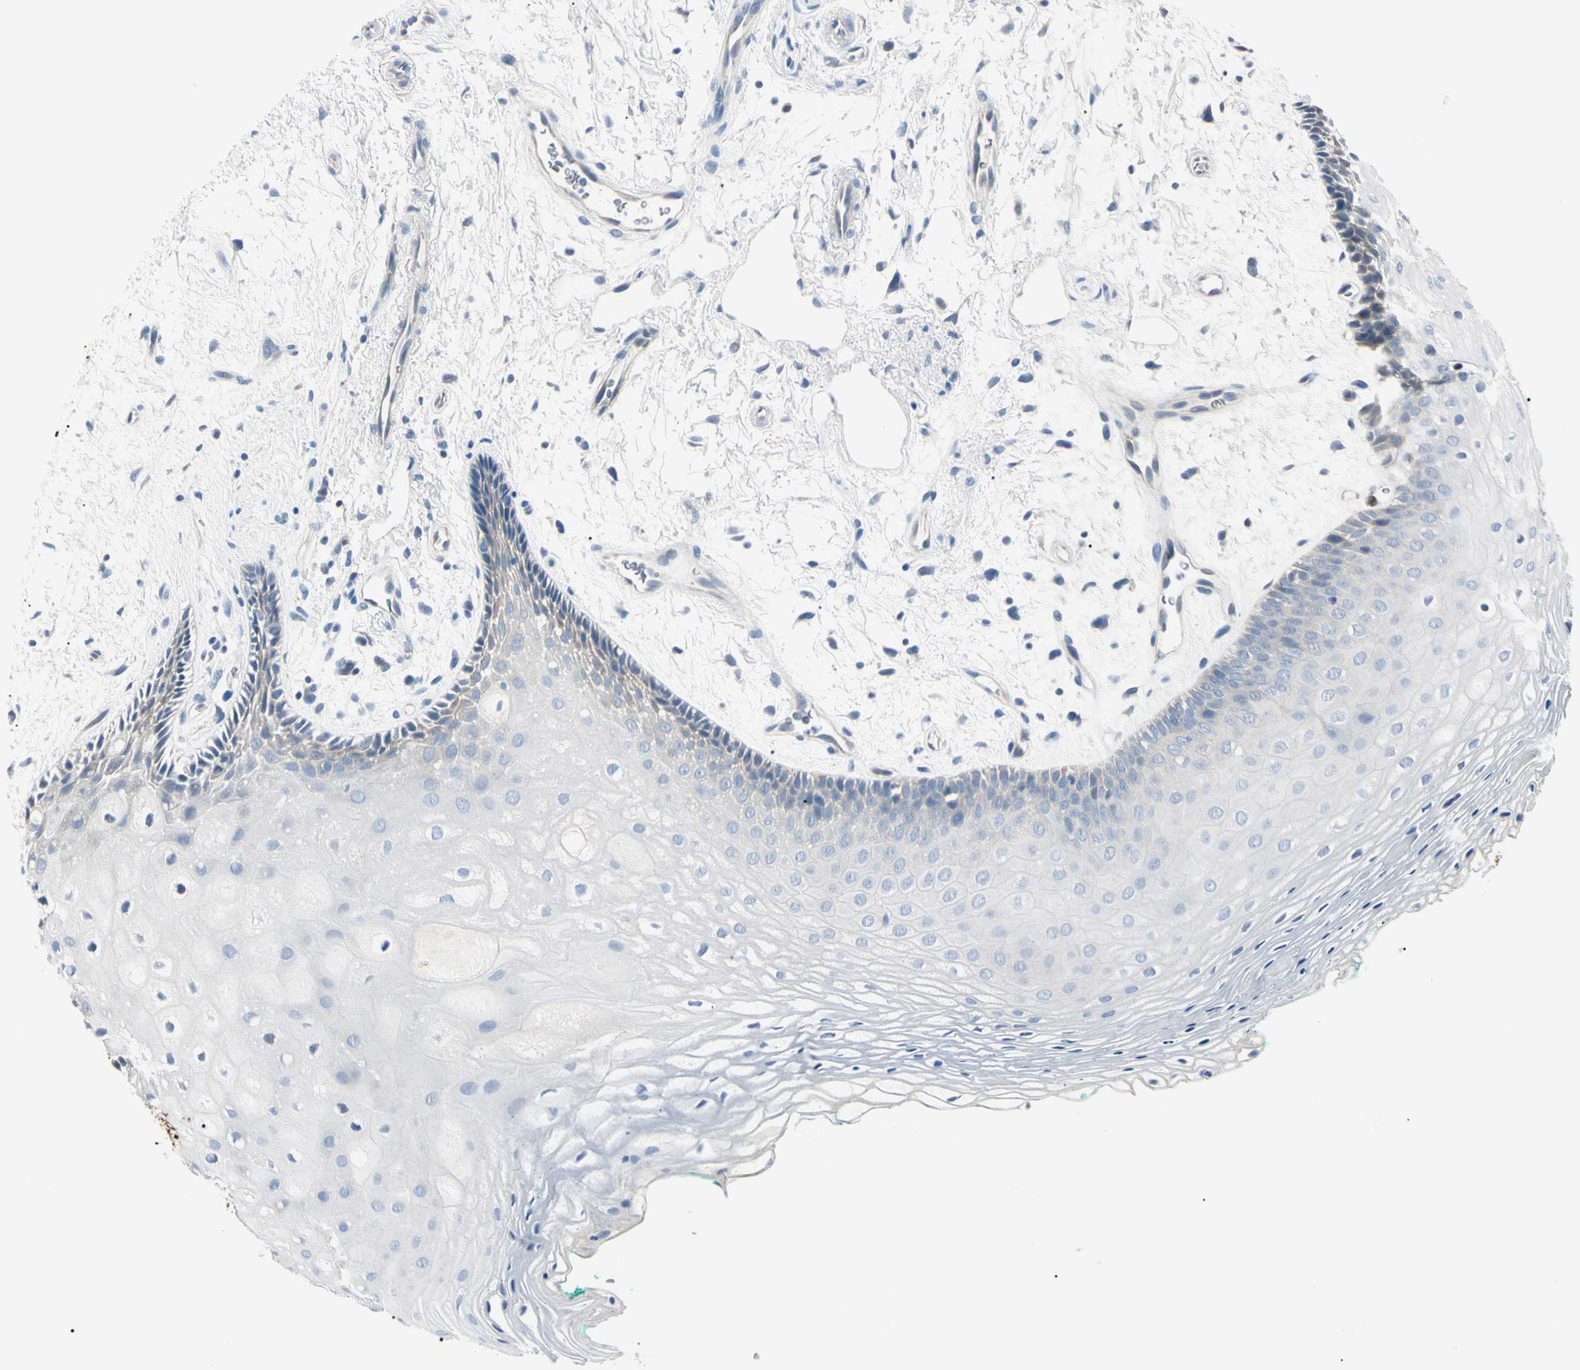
{"staining": {"intensity": "negative", "quantity": "none", "location": "none"}, "tissue": "oral mucosa", "cell_type": "Squamous epithelial cells", "image_type": "normal", "snomed": [{"axis": "morphology", "description": "Normal tissue, NOS"}, {"axis": "topography", "description": "Skeletal muscle"}, {"axis": "topography", "description": "Oral tissue"}, {"axis": "topography", "description": "Peripheral nerve tissue"}], "caption": "DAB immunohistochemical staining of unremarkable human oral mucosa displays no significant staining in squamous epithelial cells. (DAB immunohistochemistry, high magnification).", "gene": "CA2", "patient": {"sex": "female", "age": 84}}